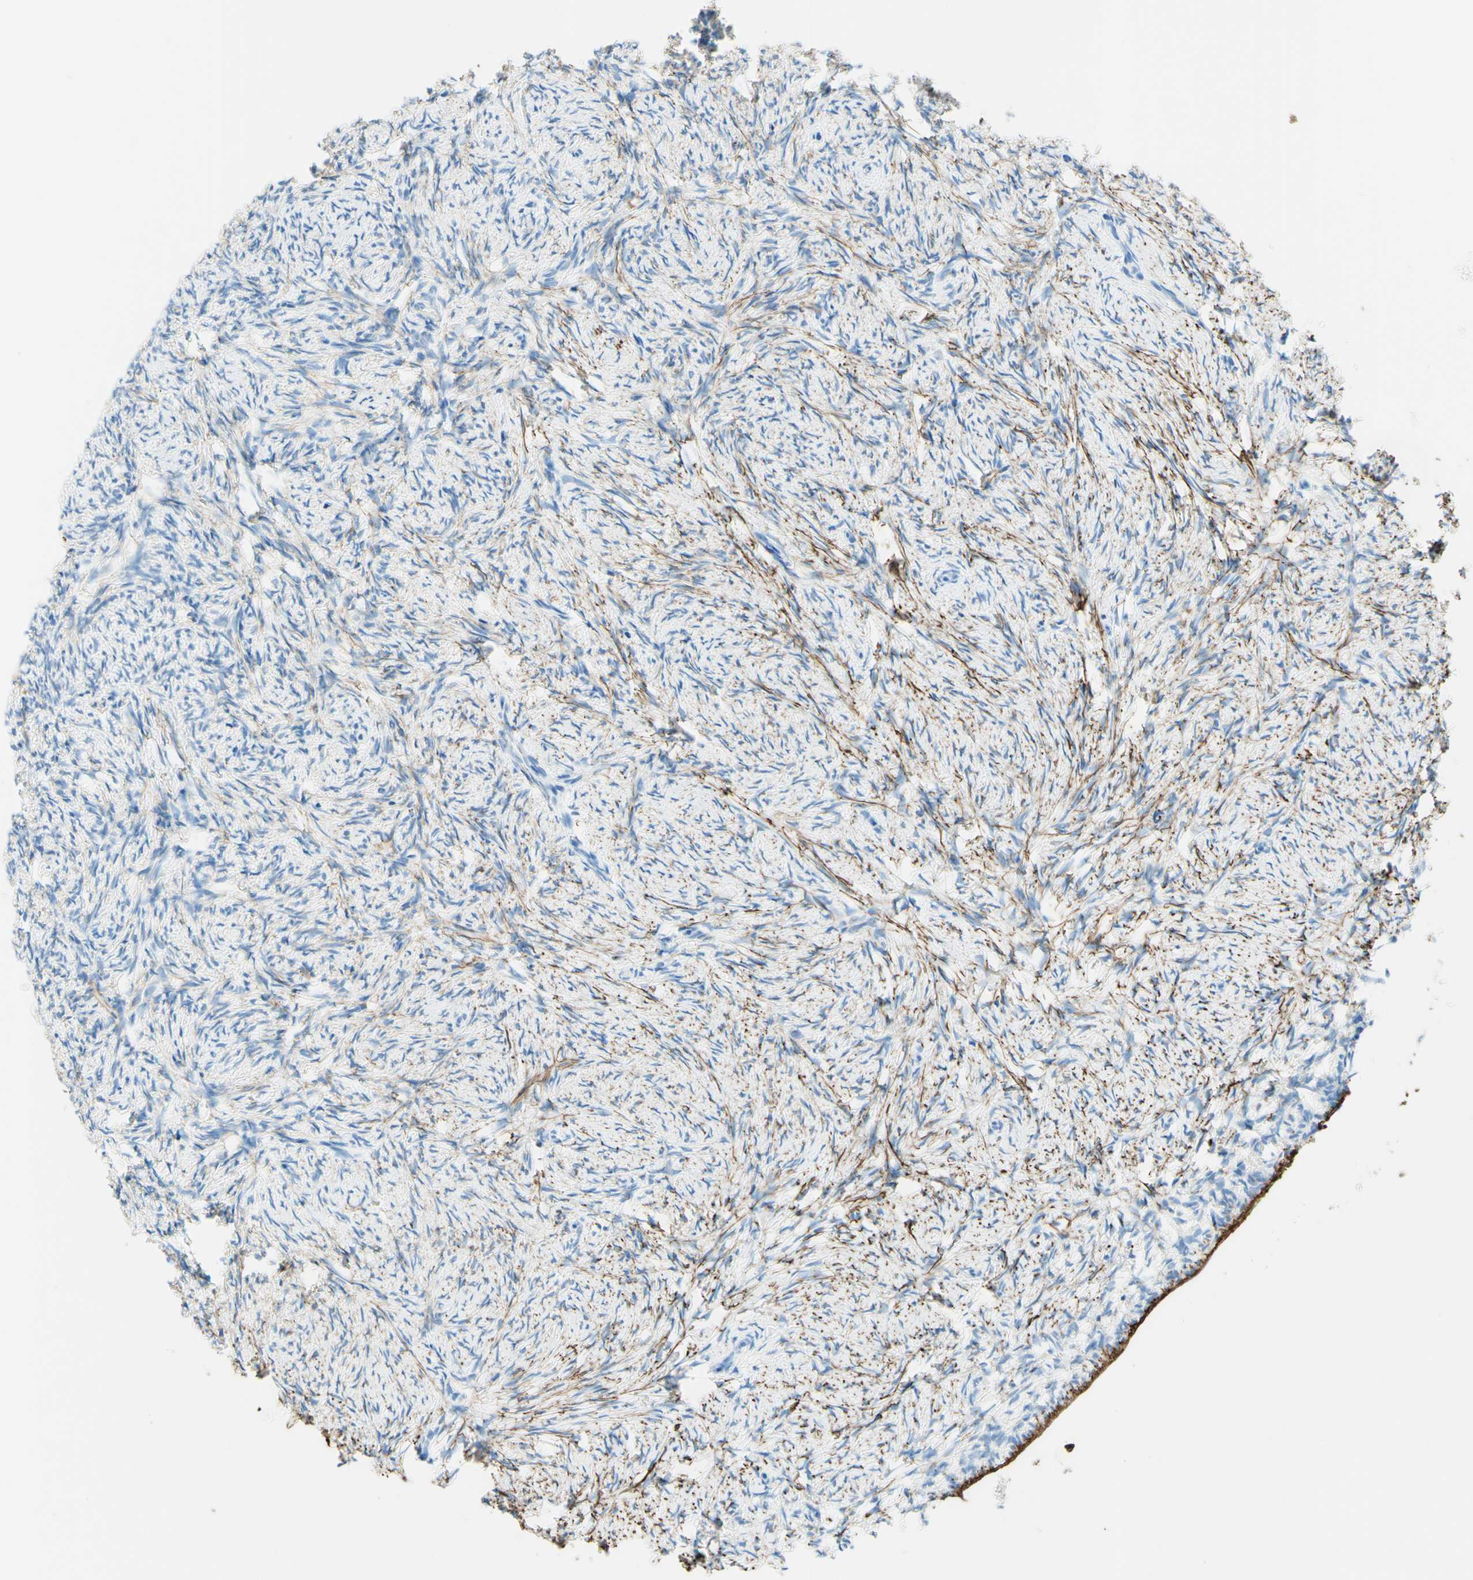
{"staining": {"intensity": "negative", "quantity": "none", "location": "none"}, "tissue": "ovary", "cell_type": "Follicle cells", "image_type": "normal", "snomed": [{"axis": "morphology", "description": "Normal tissue, NOS"}, {"axis": "topography", "description": "Ovary"}], "caption": "High power microscopy photomicrograph of an immunohistochemistry (IHC) image of unremarkable ovary, revealing no significant expression in follicle cells. (Immunohistochemistry (ihc), brightfield microscopy, high magnification).", "gene": "MFAP5", "patient": {"sex": "female", "age": 60}}